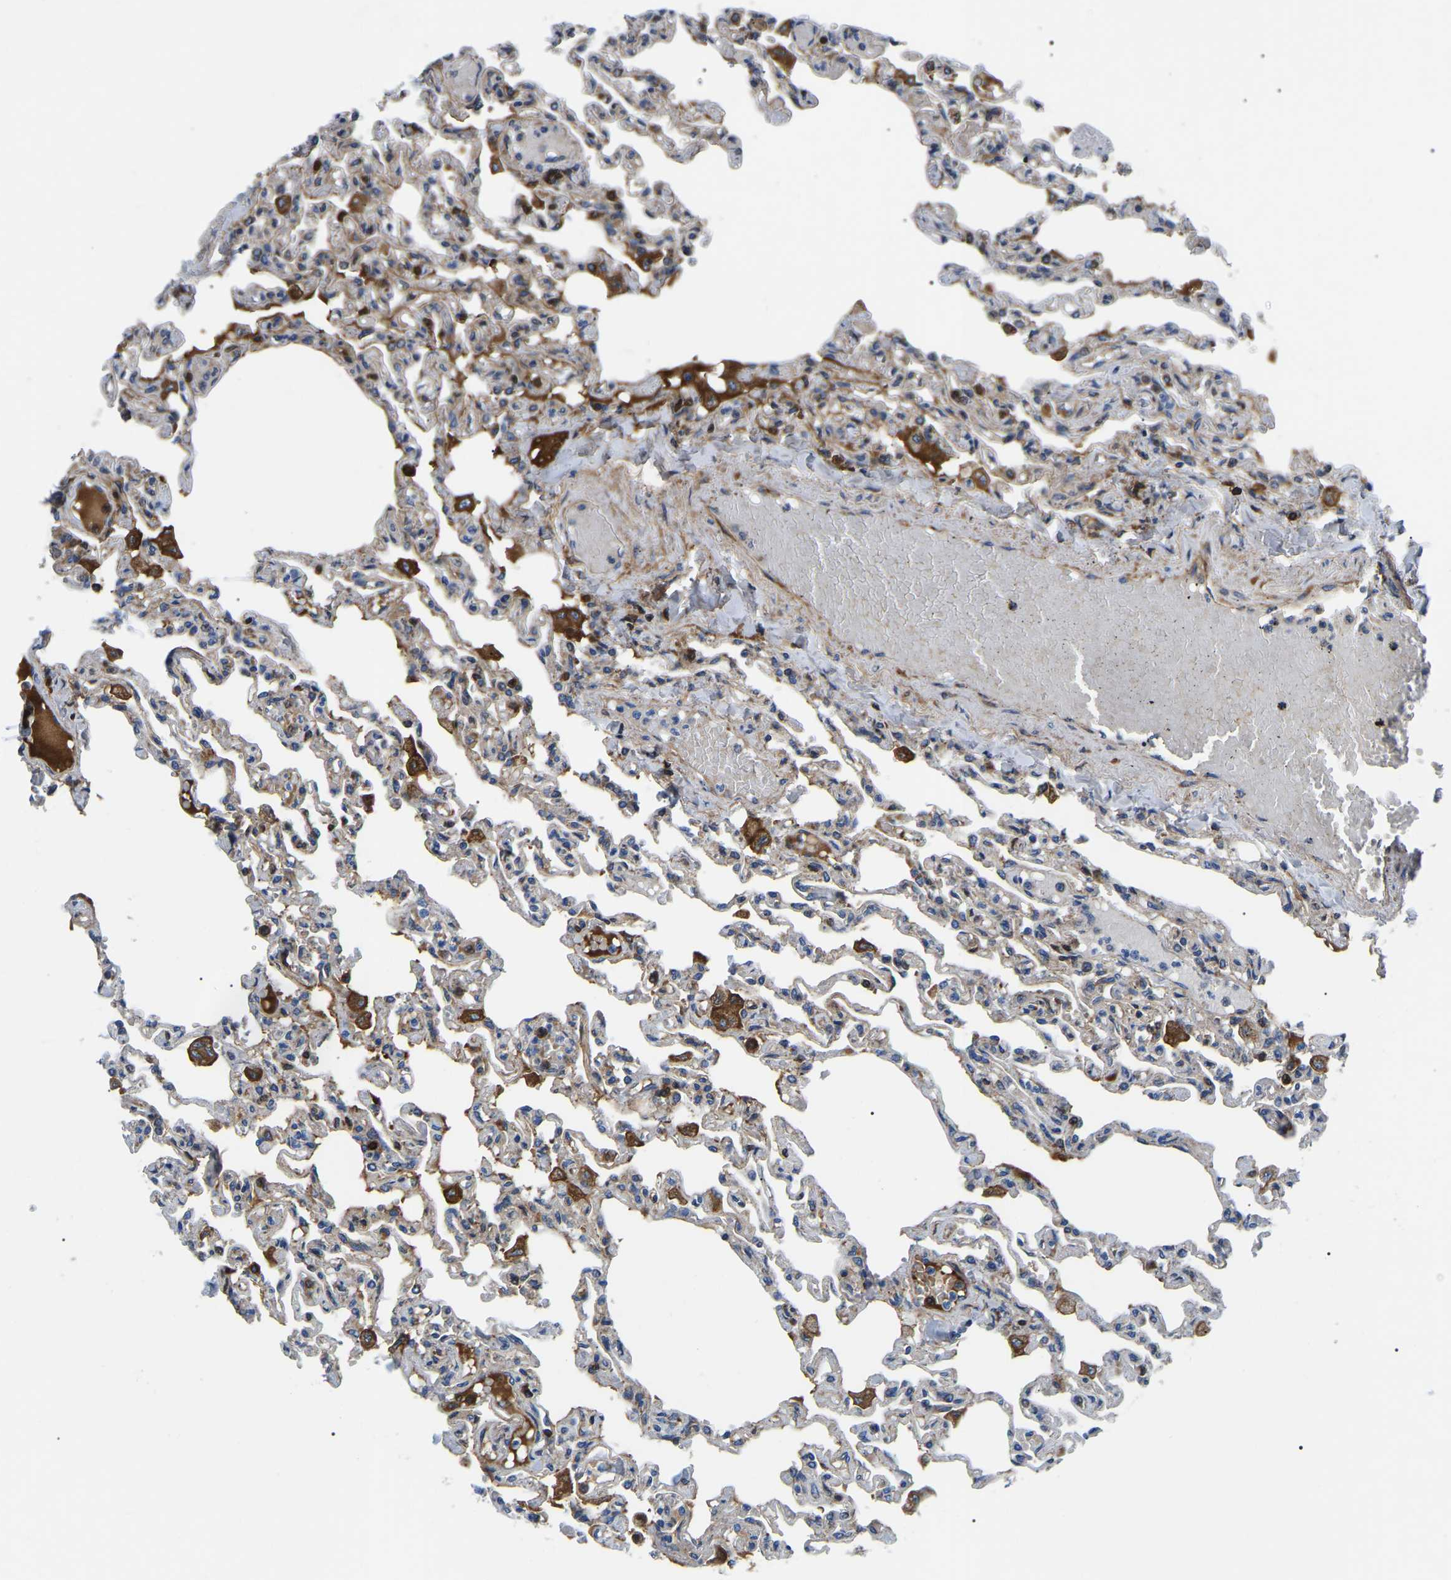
{"staining": {"intensity": "moderate", "quantity": "<25%", "location": "cytoplasmic/membranous"}, "tissue": "lung", "cell_type": "Alveolar cells", "image_type": "normal", "snomed": [{"axis": "morphology", "description": "Normal tissue, NOS"}, {"axis": "topography", "description": "Lung"}], "caption": "The photomicrograph reveals staining of benign lung, revealing moderate cytoplasmic/membranous protein positivity (brown color) within alveolar cells. (IHC, brightfield microscopy, high magnification).", "gene": "PPM1E", "patient": {"sex": "male", "age": 21}}